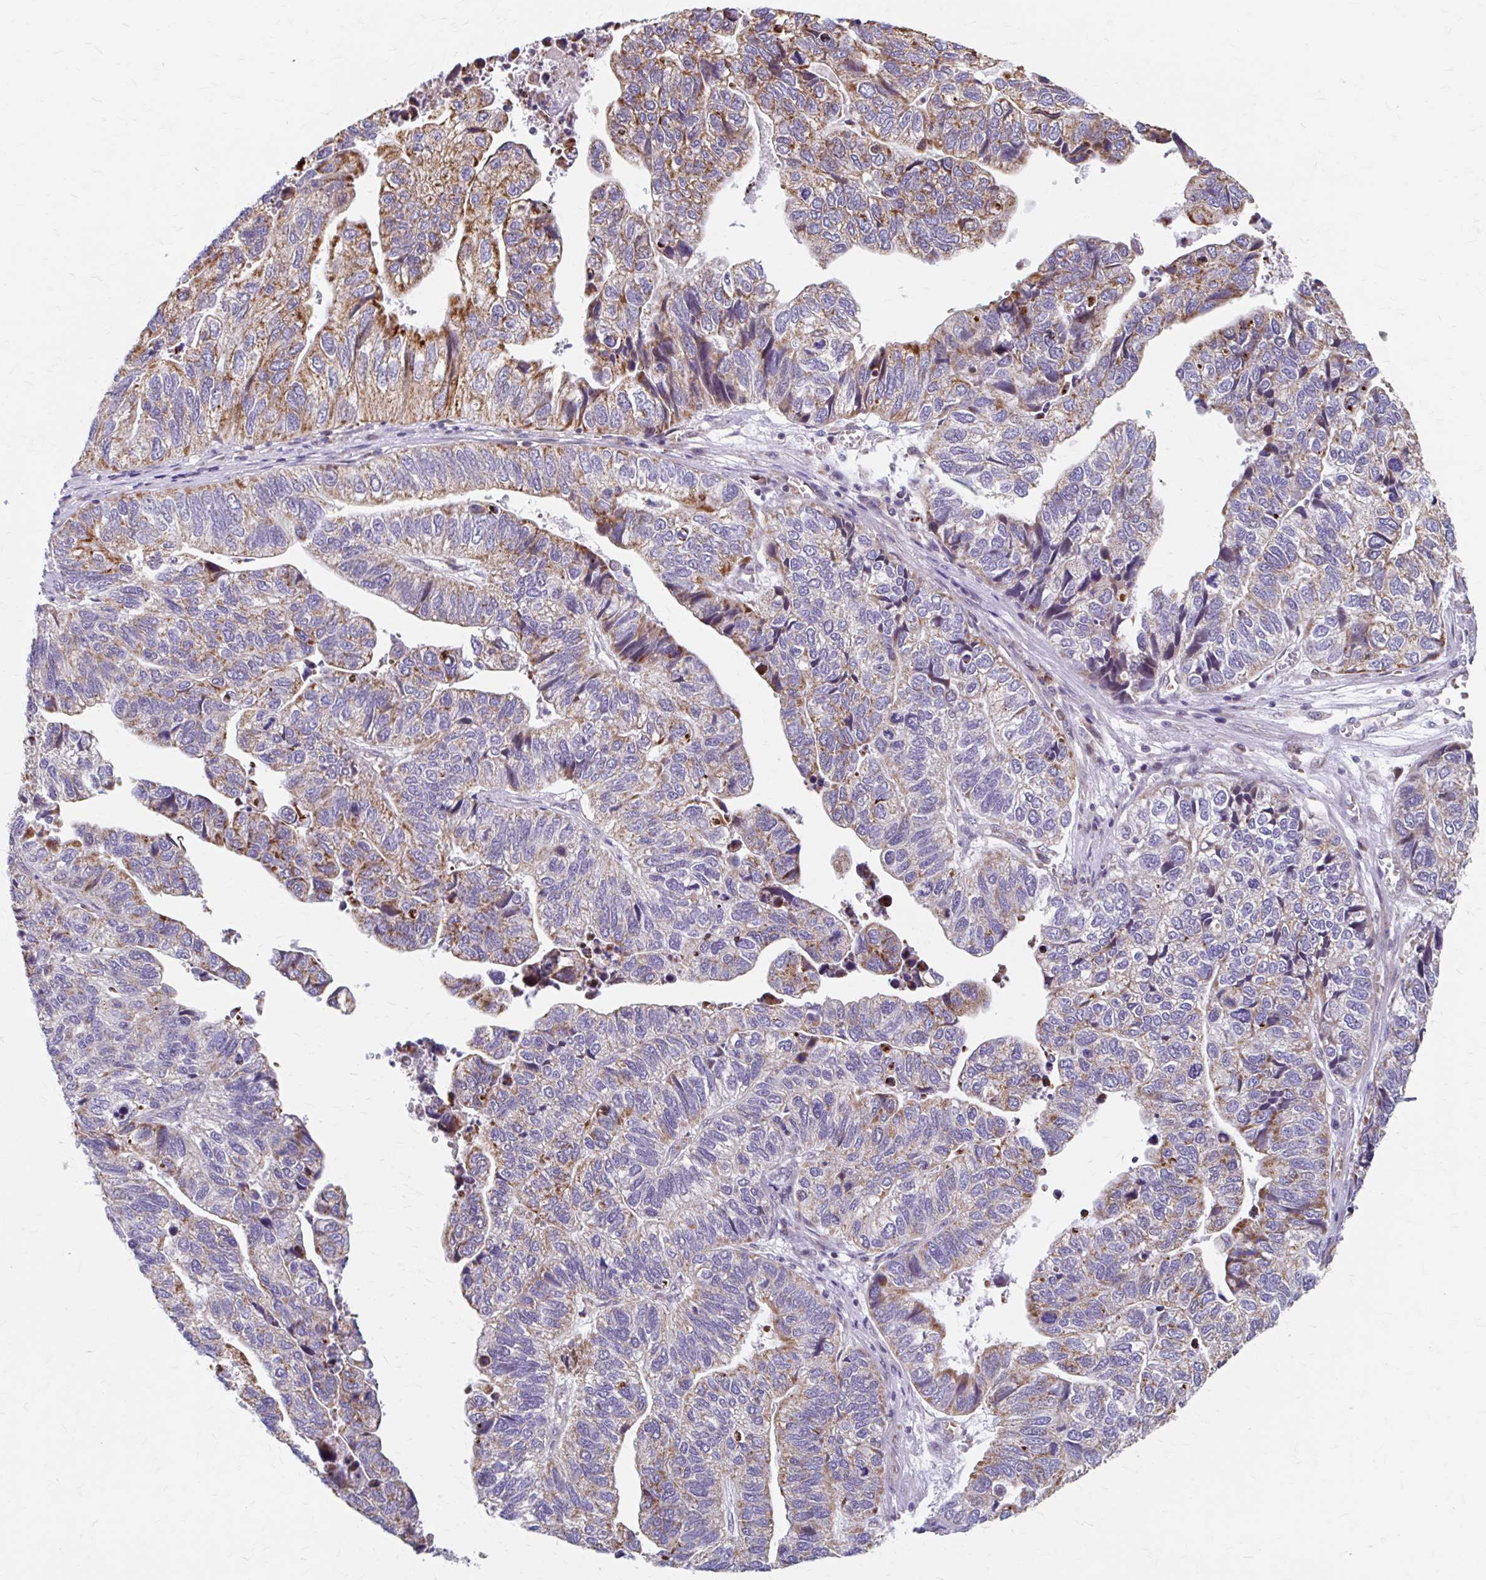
{"staining": {"intensity": "moderate", "quantity": "25%-75%", "location": "cytoplasmic/membranous"}, "tissue": "stomach cancer", "cell_type": "Tumor cells", "image_type": "cancer", "snomed": [{"axis": "morphology", "description": "Adenocarcinoma, NOS"}, {"axis": "topography", "description": "Stomach, upper"}], "caption": "An immunohistochemistry (IHC) histopathology image of tumor tissue is shown. Protein staining in brown labels moderate cytoplasmic/membranous positivity in stomach cancer within tumor cells. (Brightfield microscopy of DAB IHC at high magnification).", "gene": "BEAN1", "patient": {"sex": "female", "age": 67}}